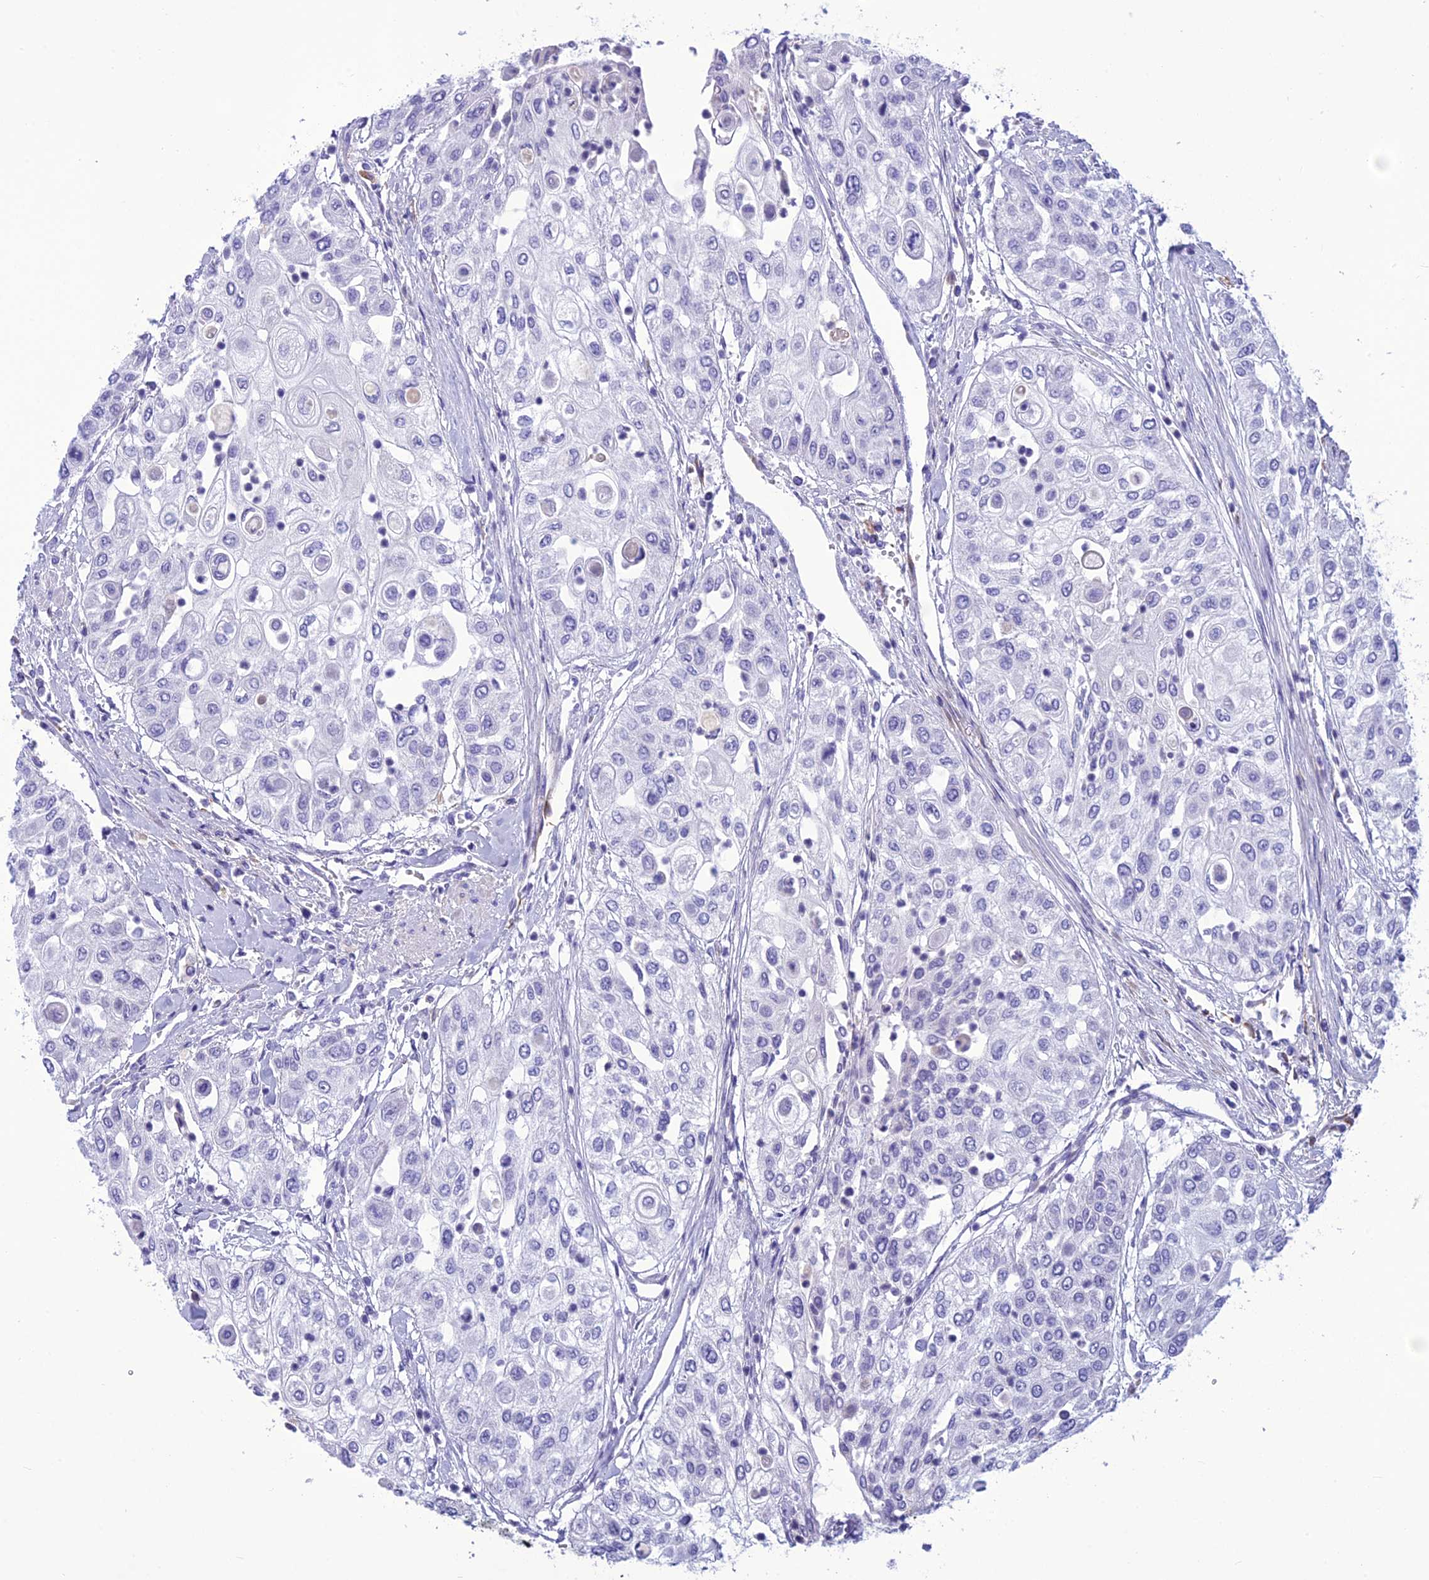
{"staining": {"intensity": "negative", "quantity": "none", "location": "none"}, "tissue": "urothelial cancer", "cell_type": "Tumor cells", "image_type": "cancer", "snomed": [{"axis": "morphology", "description": "Urothelial carcinoma, High grade"}, {"axis": "topography", "description": "Urinary bladder"}], "caption": "The histopathology image reveals no staining of tumor cells in high-grade urothelial carcinoma. The staining is performed using DAB (3,3'-diaminobenzidine) brown chromogen with nuclei counter-stained in using hematoxylin.", "gene": "BBS2", "patient": {"sex": "female", "age": 79}}